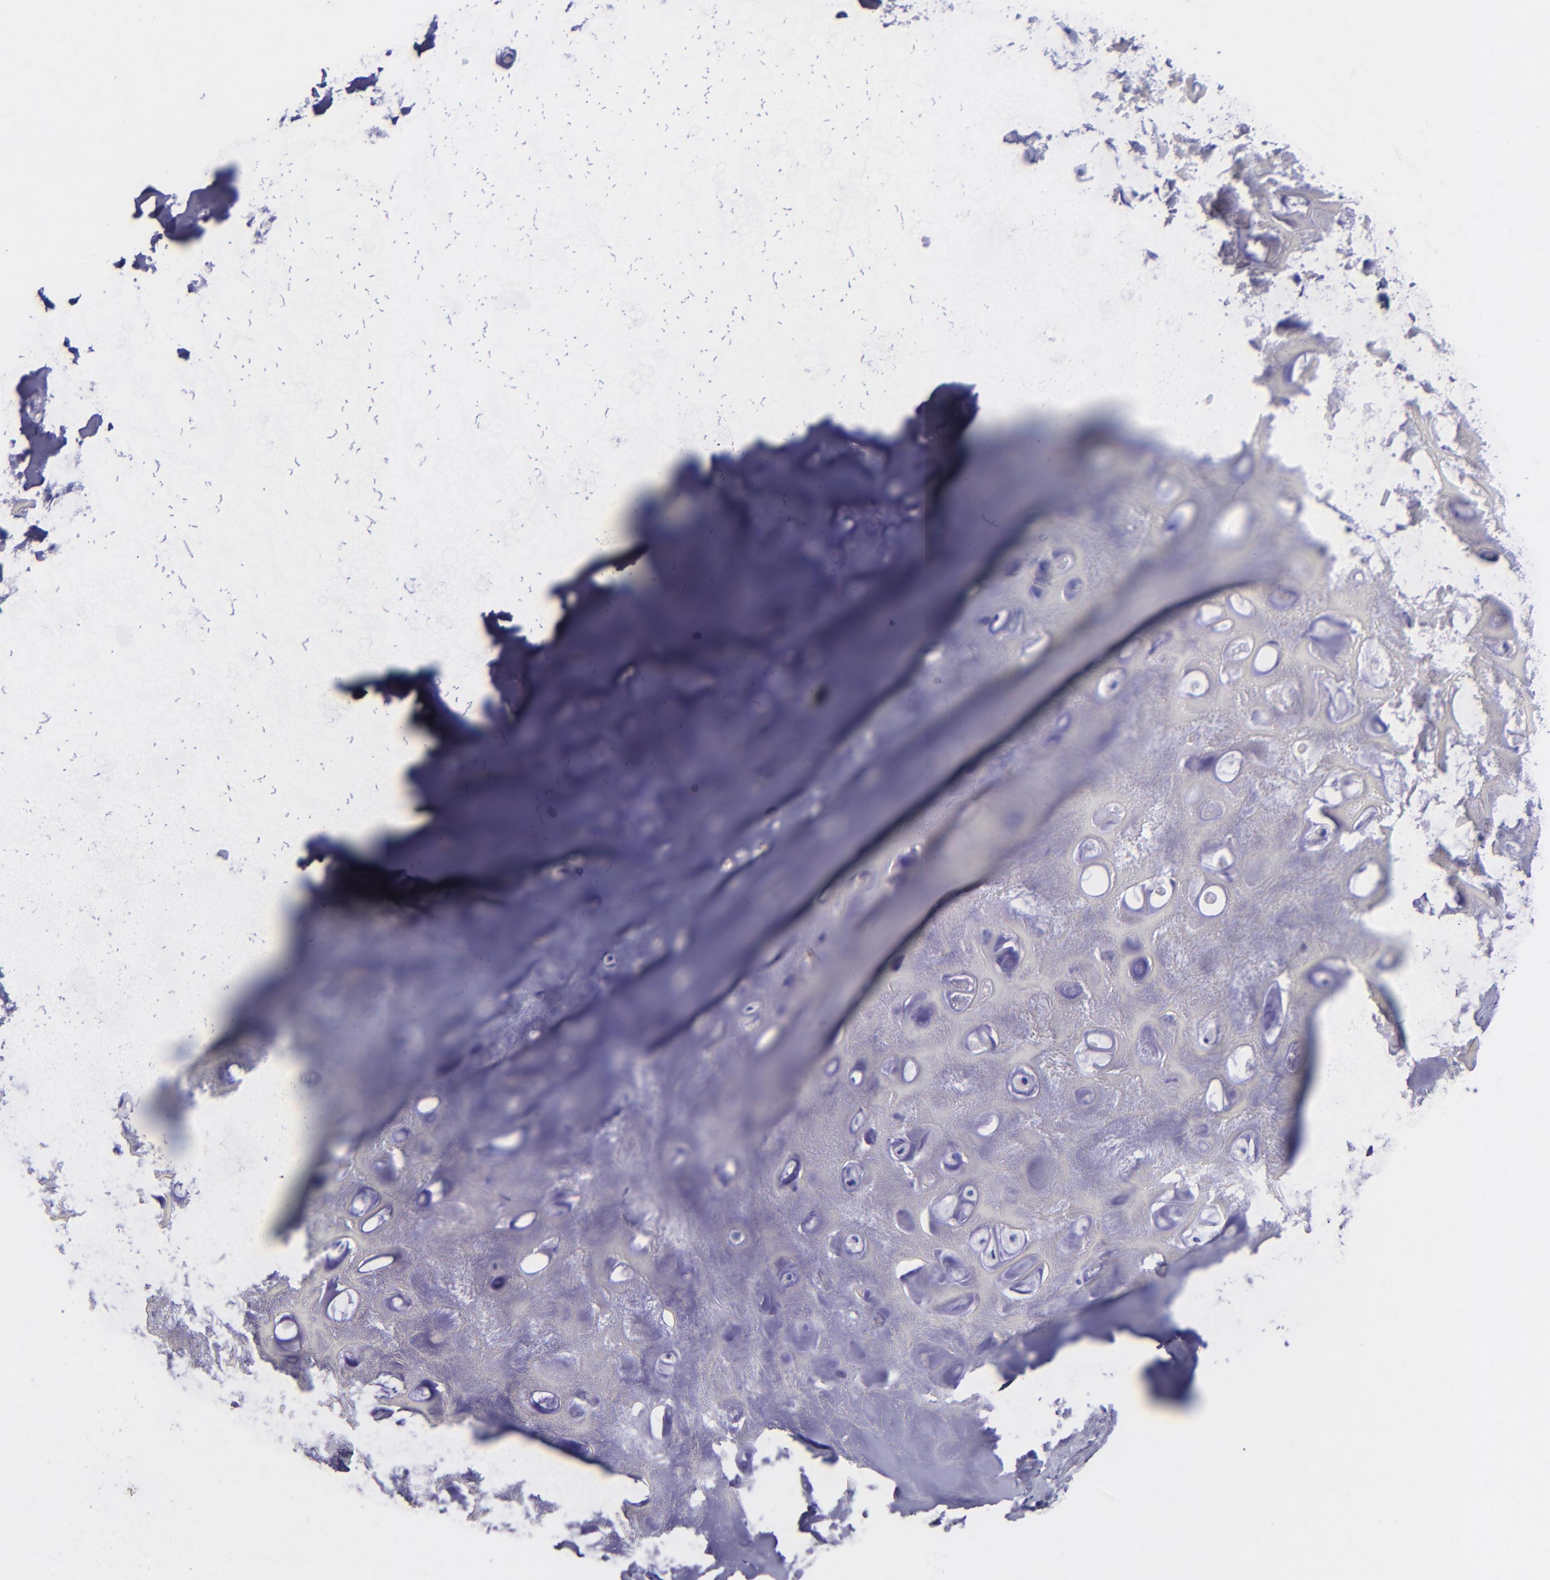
{"staining": {"intensity": "negative", "quantity": "none", "location": "none"}, "tissue": "nasopharynx", "cell_type": "Respiratory epithelial cells", "image_type": "normal", "snomed": [{"axis": "morphology", "description": "Normal tissue, NOS"}, {"axis": "topography", "description": "Nasopharynx"}], "caption": "There is no significant staining in respiratory epithelial cells of nasopharynx. (Stains: DAB (3,3'-diaminobenzidine) IHC with hematoxylin counter stain, Microscopy: brightfield microscopy at high magnification).", "gene": "SV2A", "patient": {"sex": "male", "age": 56}}